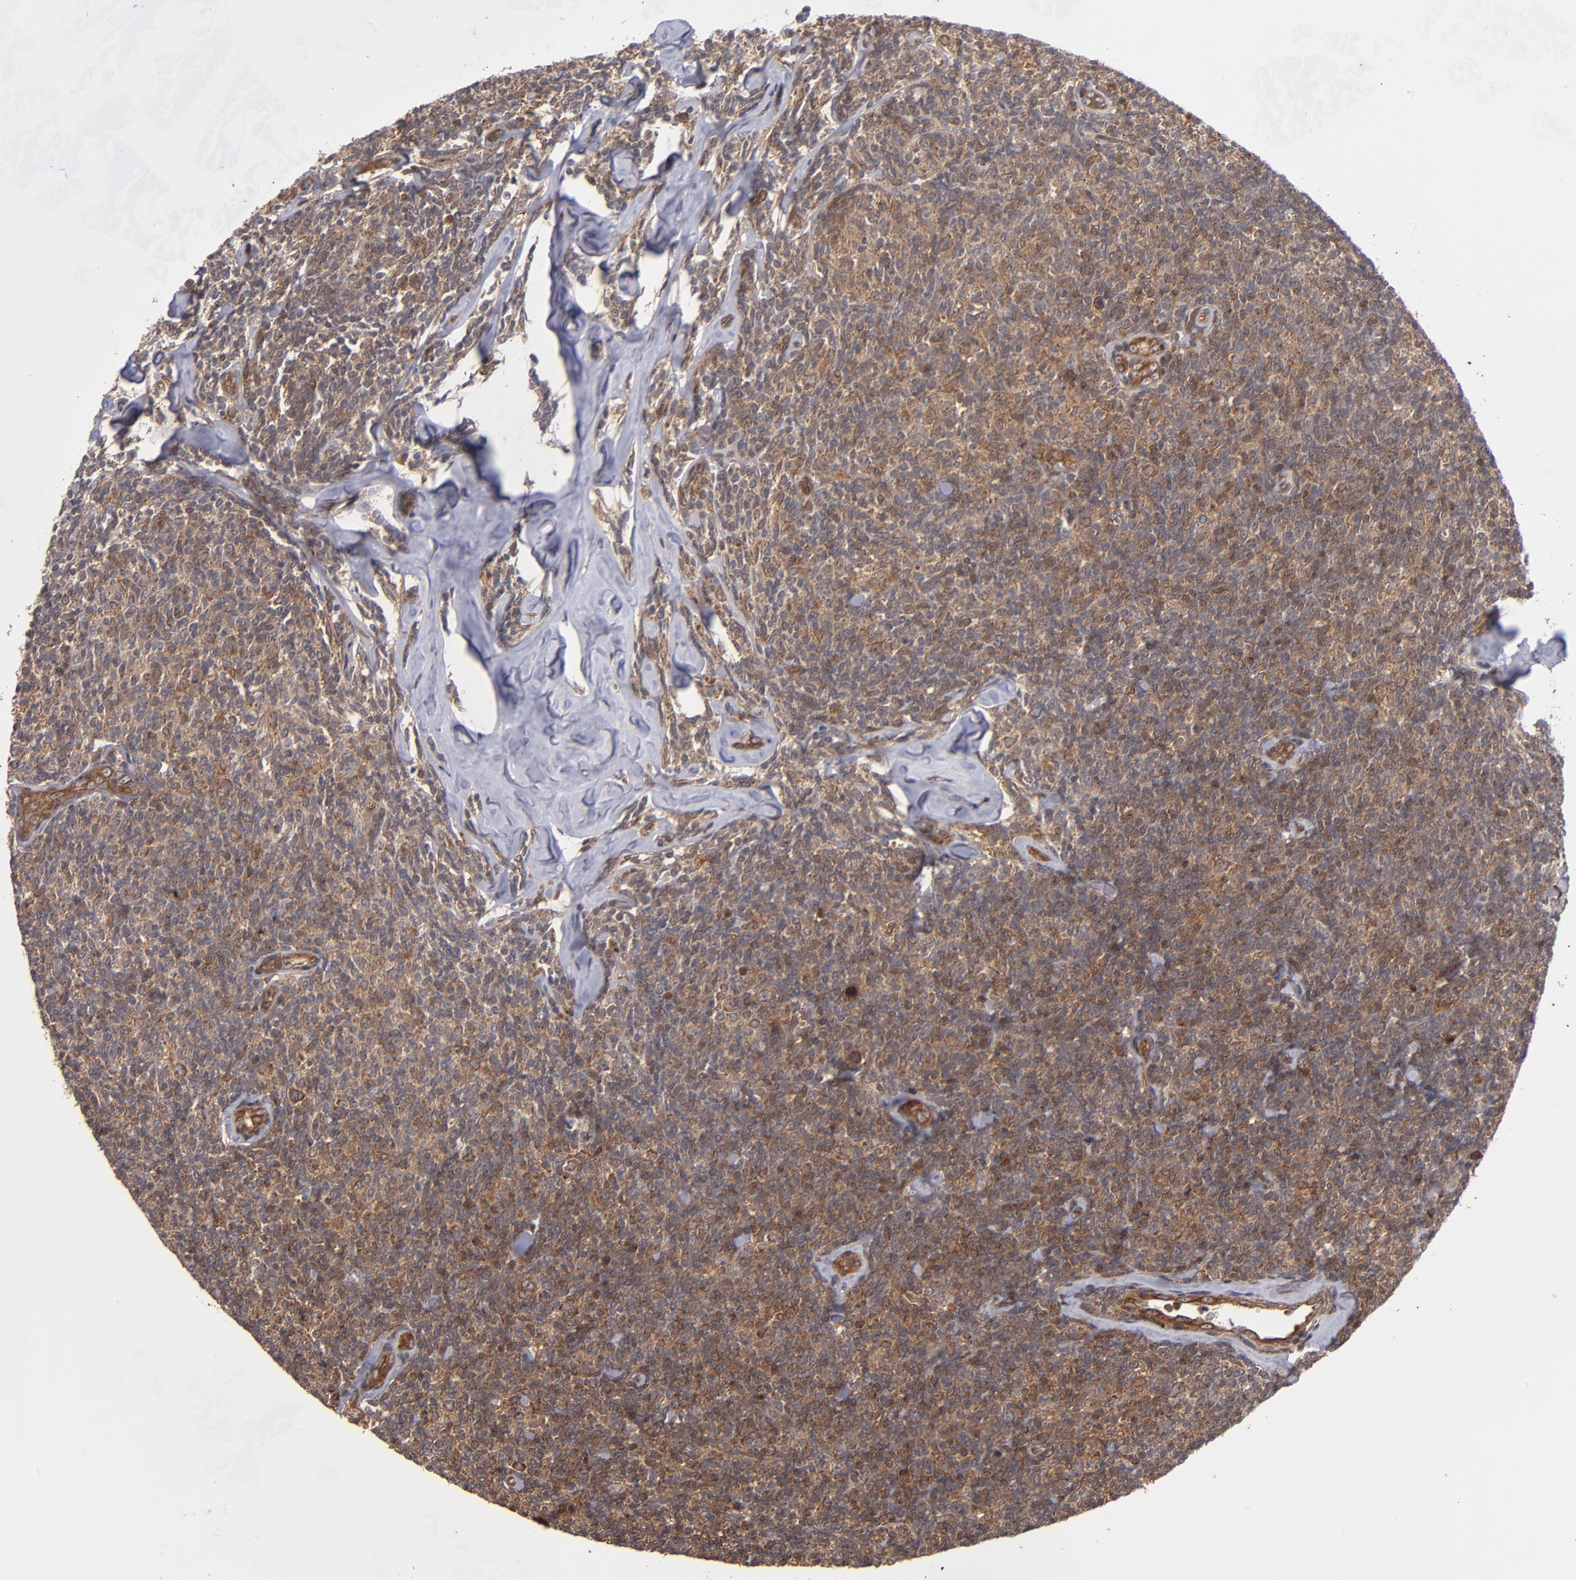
{"staining": {"intensity": "moderate", "quantity": "25%-75%", "location": "cytoplasmic/membranous"}, "tissue": "lymphoma", "cell_type": "Tumor cells", "image_type": "cancer", "snomed": [{"axis": "morphology", "description": "Malignant lymphoma, non-Hodgkin's type, Low grade"}, {"axis": "topography", "description": "Lymph node"}], "caption": "There is medium levels of moderate cytoplasmic/membranous staining in tumor cells of low-grade malignant lymphoma, non-Hodgkin's type, as demonstrated by immunohistochemical staining (brown color).", "gene": "BDKRB1", "patient": {"sex": "female", "age": 56}}